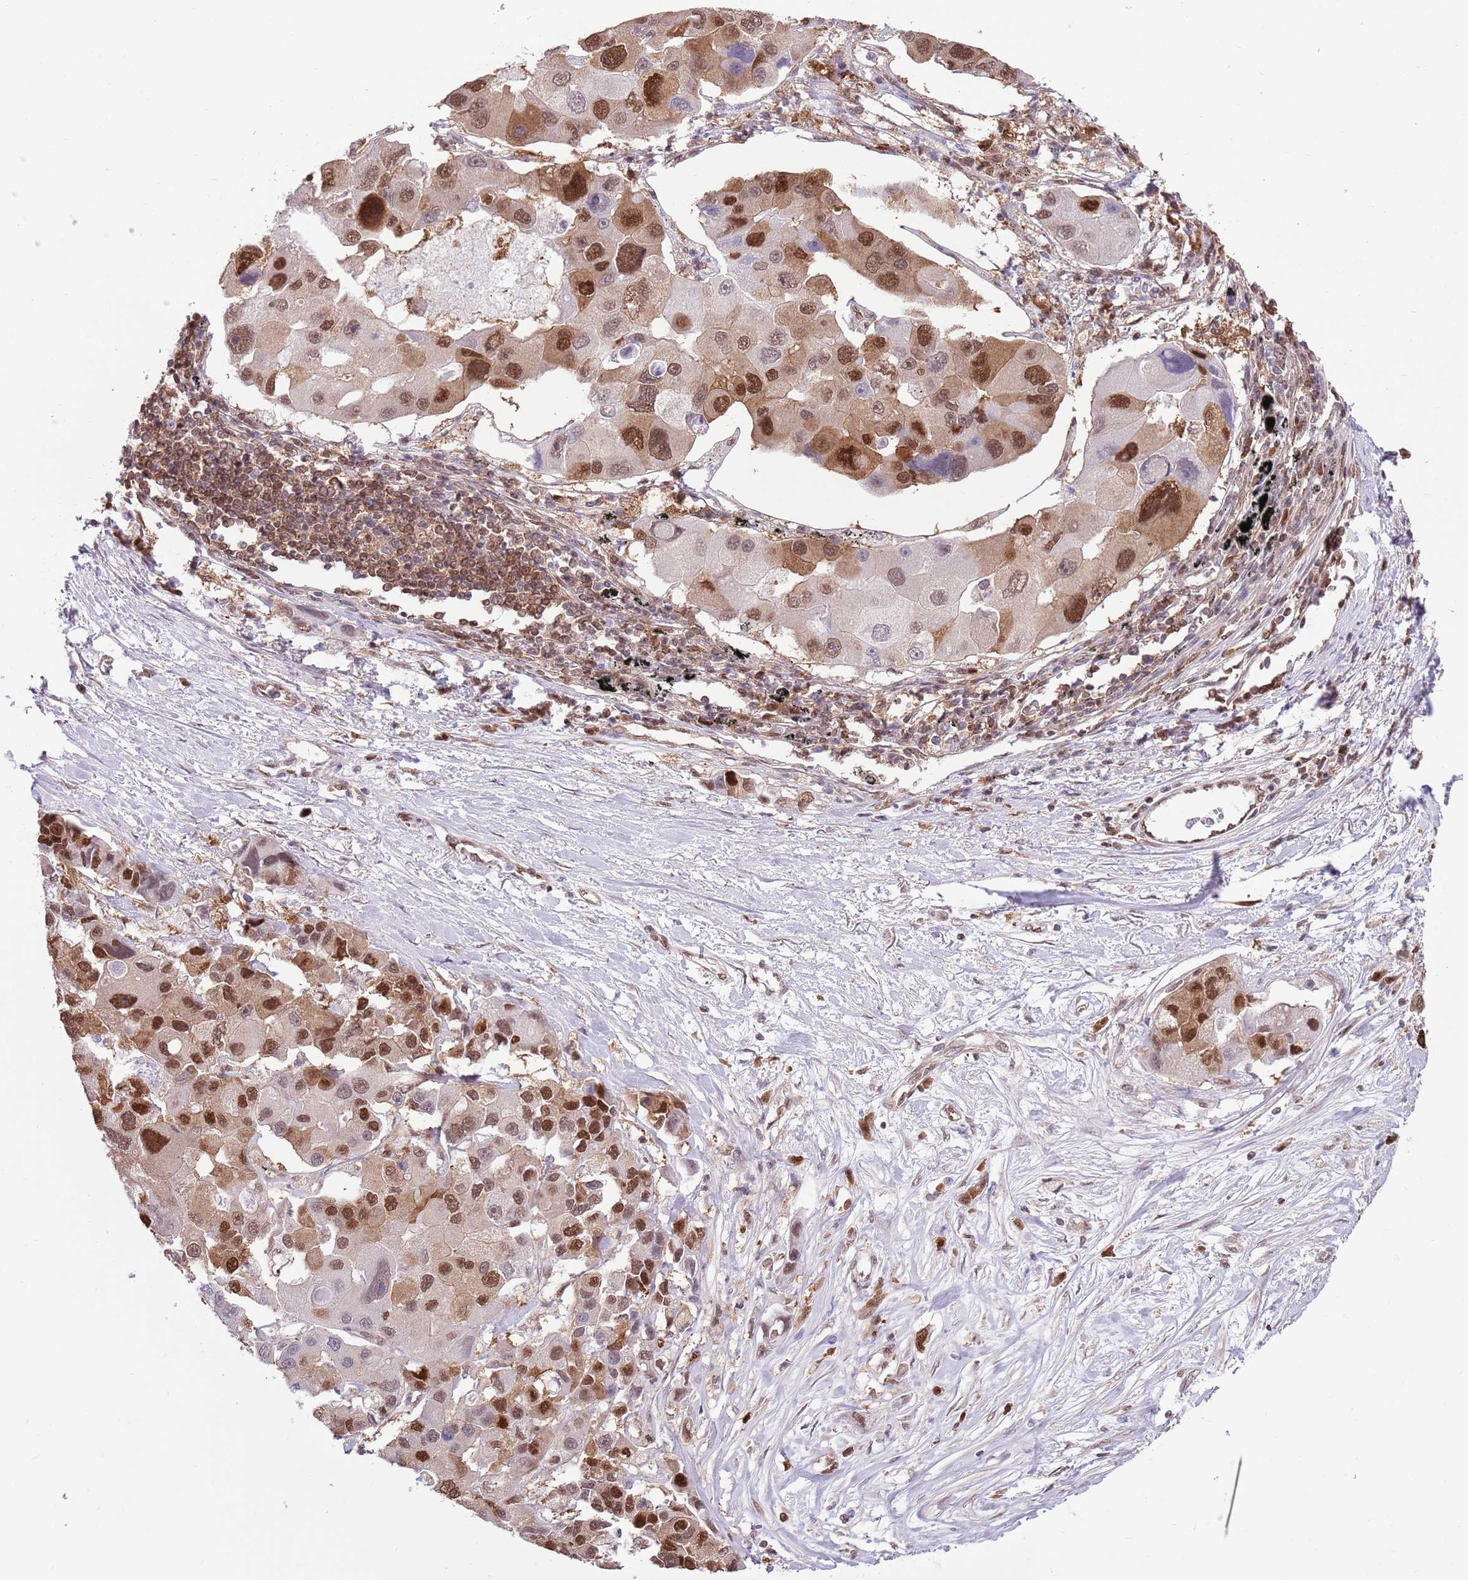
{"staining": {"intensity": "strong", "quantity": "25%-75%", "location": "nuclear"}, "tissue": "lung cancer", "cell_type": "Tumor cells", "image_type": "cancer", "snomed": [{"axis": "morphology", "description": "Adenocarcinoma, NOS"}, {"axis": "topography", "description": "Lung"}], "caption": "The image reveals a brown stain indicating the presence of a protein in the nuclear of tumor cells in lung adenocarcinoma.", "gene": "NSFL1C", "patient": {"sex": "female", "age": 54}}